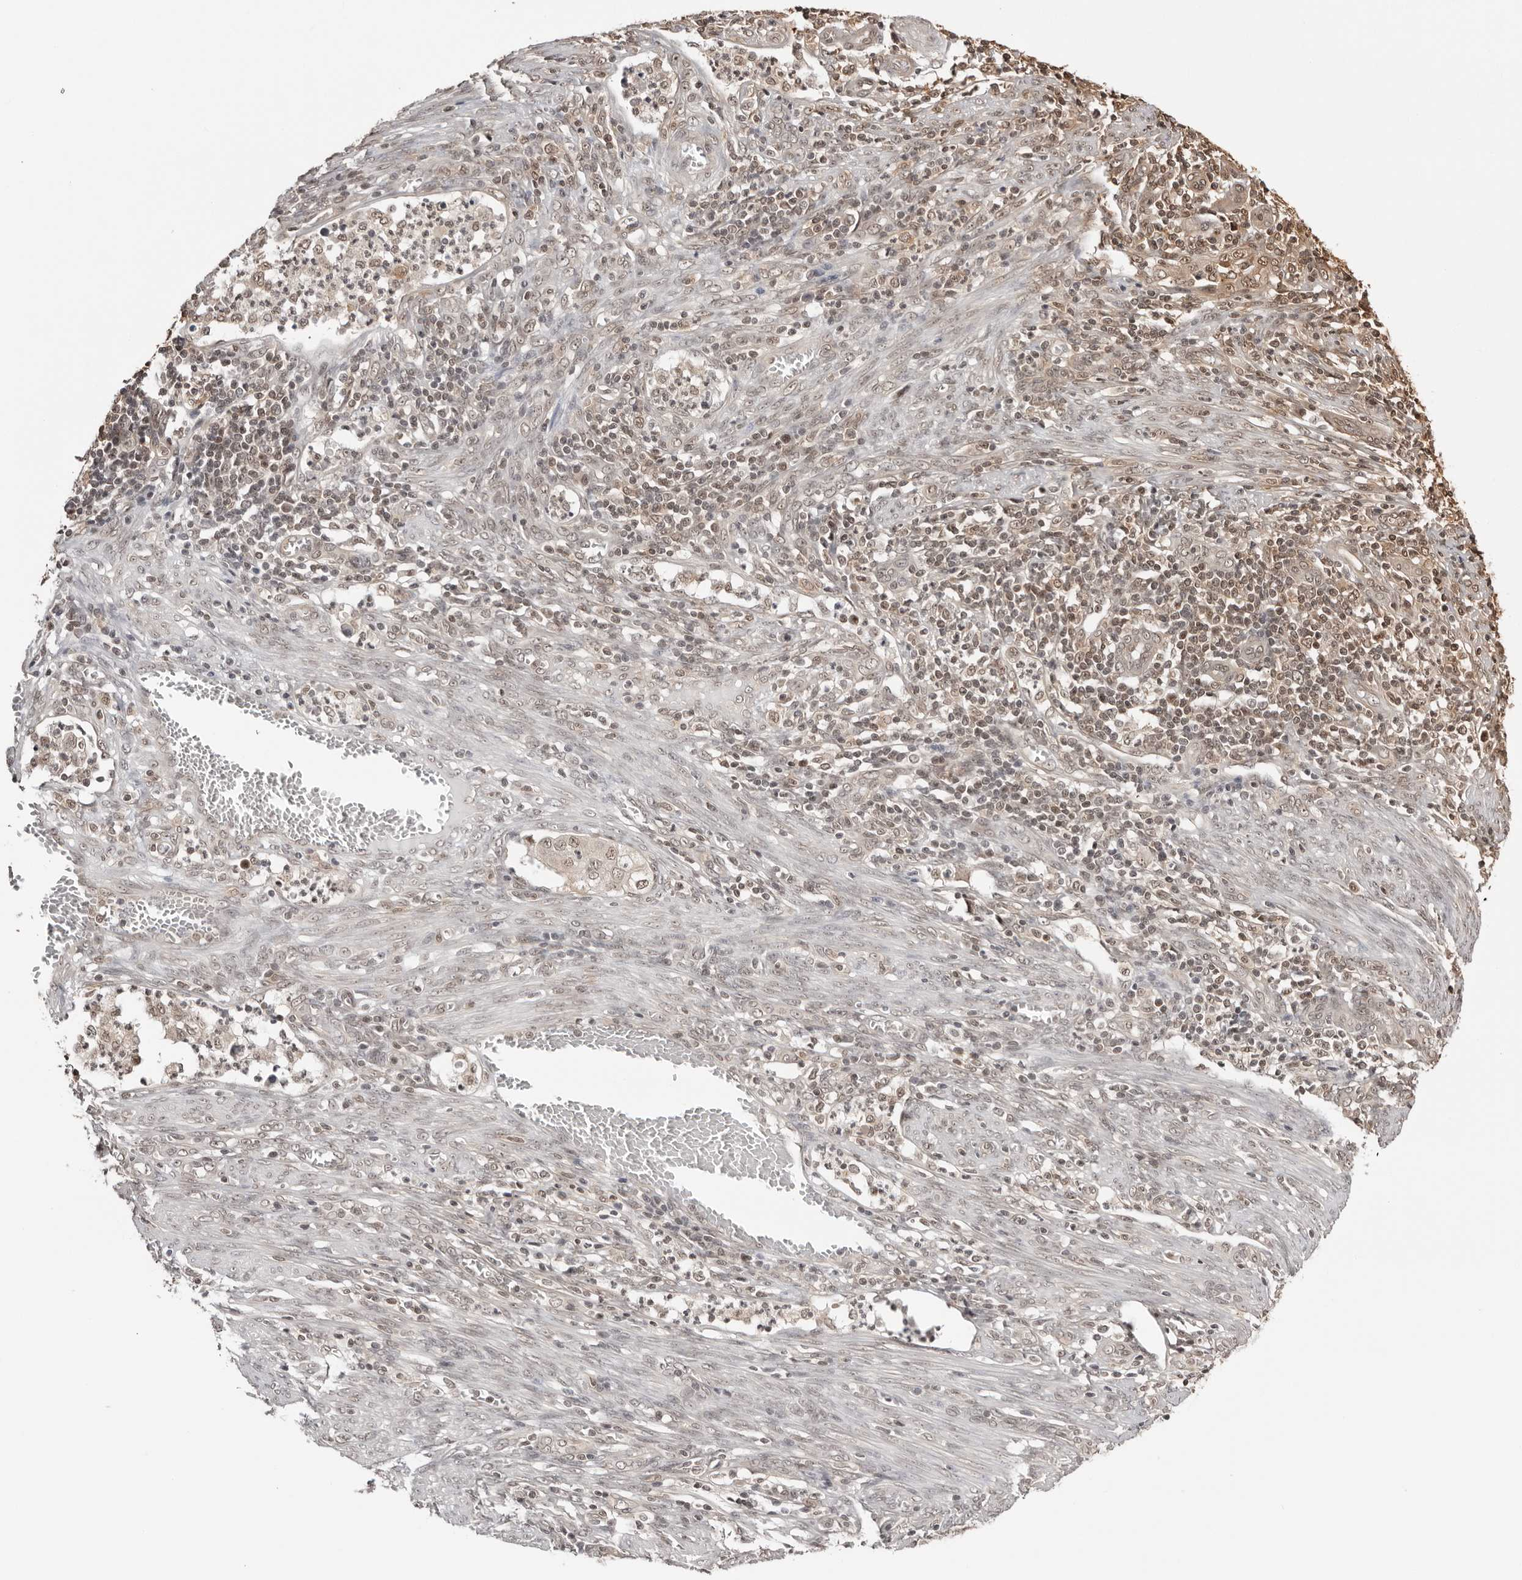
{"staining": {"intensity": "weak", "quantity": "25%-75%", "location": "nuclear"}, "tissue": "endometrial cancer", "cell_type": "Tumor cells", "image_type": "cancer", "snomed": [{"axis": "morphology", "description": "Adenocarcinoma, NOS"}, {"axis": "topography", "description": "Endometrium"}], "caption": "About 25%-75% of tumor cells in endometrial cancer (adenocarcinoma) demonstrate weak nuclear protein expression as visualized by brown immunohistochemical staining.", "gene": "SDE2", "patient": {"sex": "female", "age": 51}}